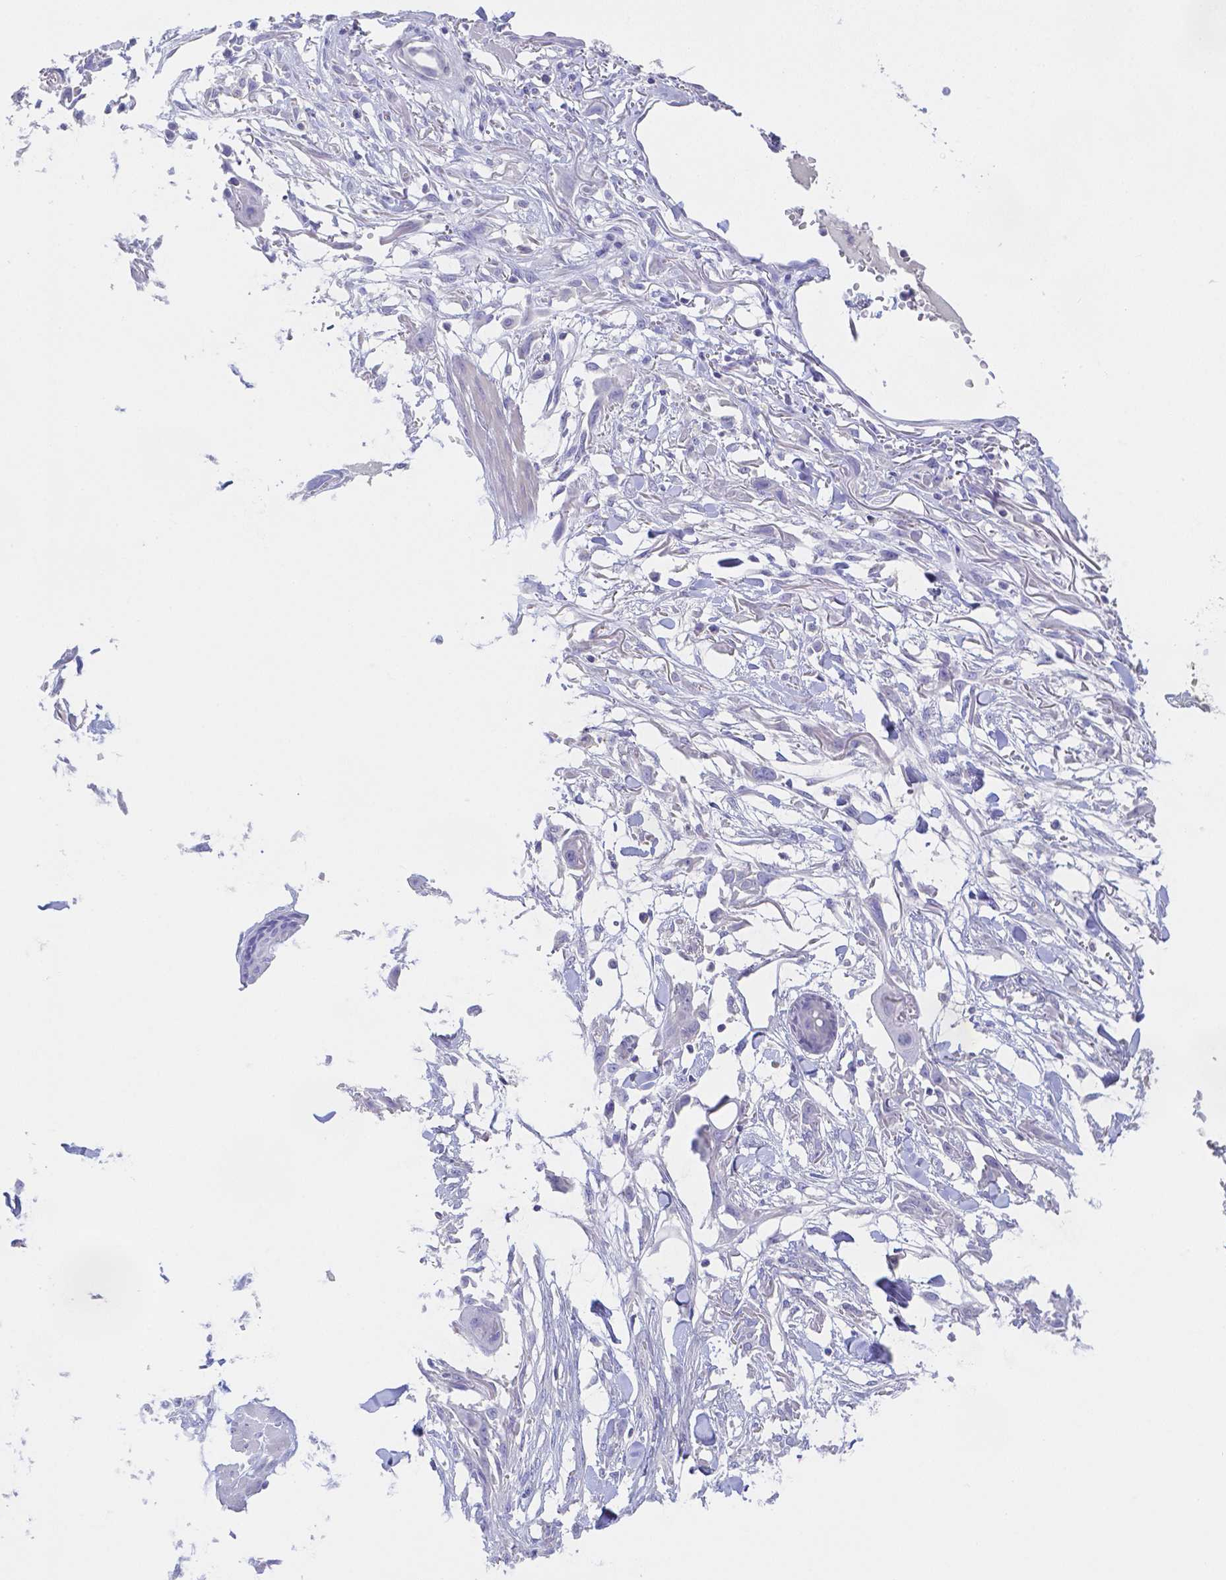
{"staining": {"intensity": "negative", "quantity": "none", "location": "none"}, "tissue": "skin cancer", "cell_type": "Tumor cells", "image_type": "cancer", "snomed": [{"axis": "morphology", "description": "Squamous cell carcinoma, NOS"}, {"axis": "topography", "description": "Skin"}], "caption": "Human skin squamous cell carcinoma stained for a protein using immunohistochemistry demonstrates no expression in tumor cells.", "gene": "ZG16B", "patient": {"sex": "female", "age": 59}}